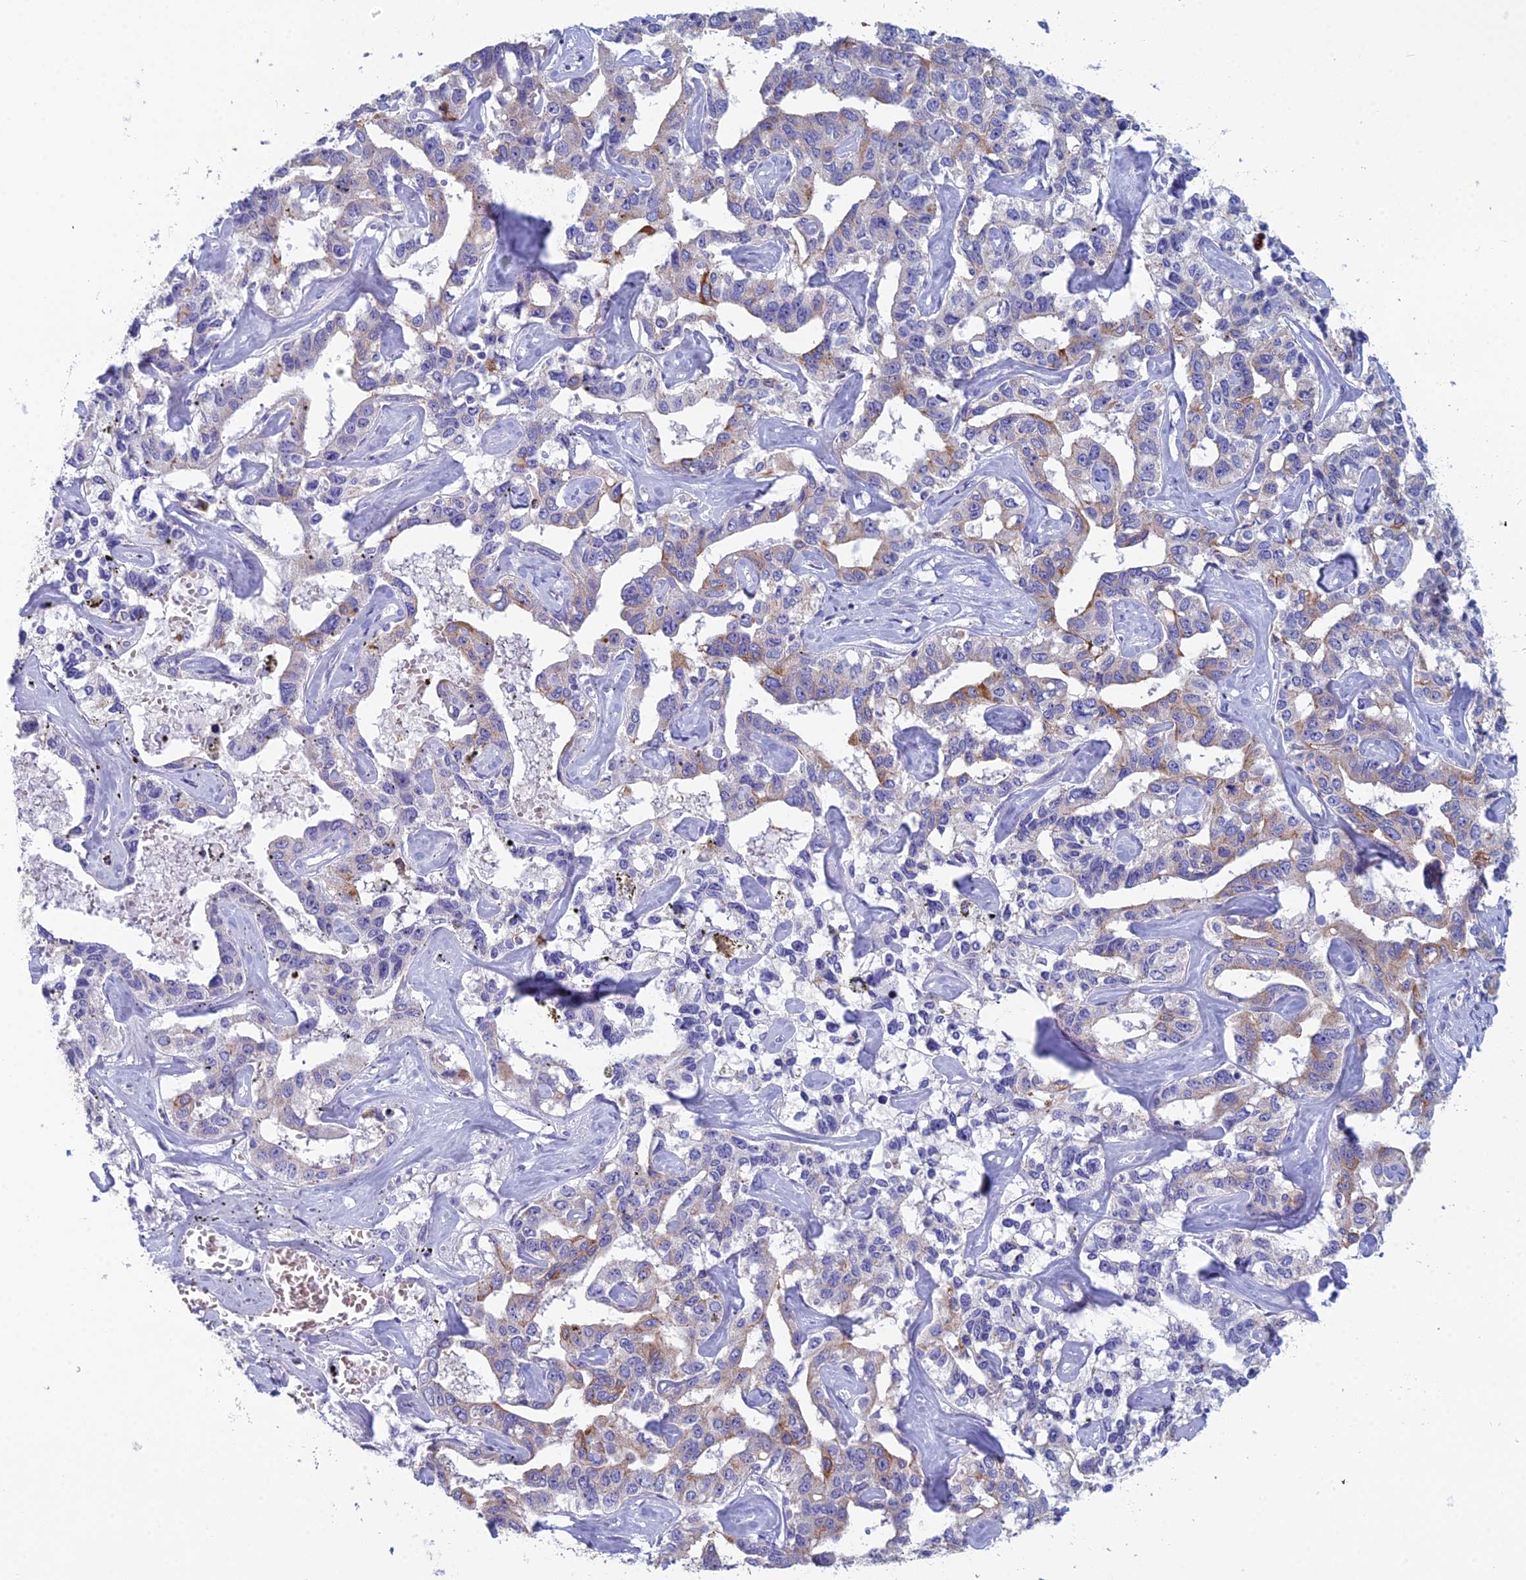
{"staining": {"intensity": "strong", "quantity": "25%-75%", "location": "cytoplasmic/membranous"}, "tissue": "liver cancer", "cell_type": "Tumor cells", "image_type": "cancer", "snomed": [{"axis": "morphology", "description": "Cholangiocarcinoma"}, {"axis": "topography", "description": "Liver"}], "caption": "The photomicrograph shows staining of liver cancer, revealing strong cytoplasmic/membranous protein positivity (brown color) within tumor cells.", "gene": "RBM41", "patient": {"sex": "male", "age": 59}}